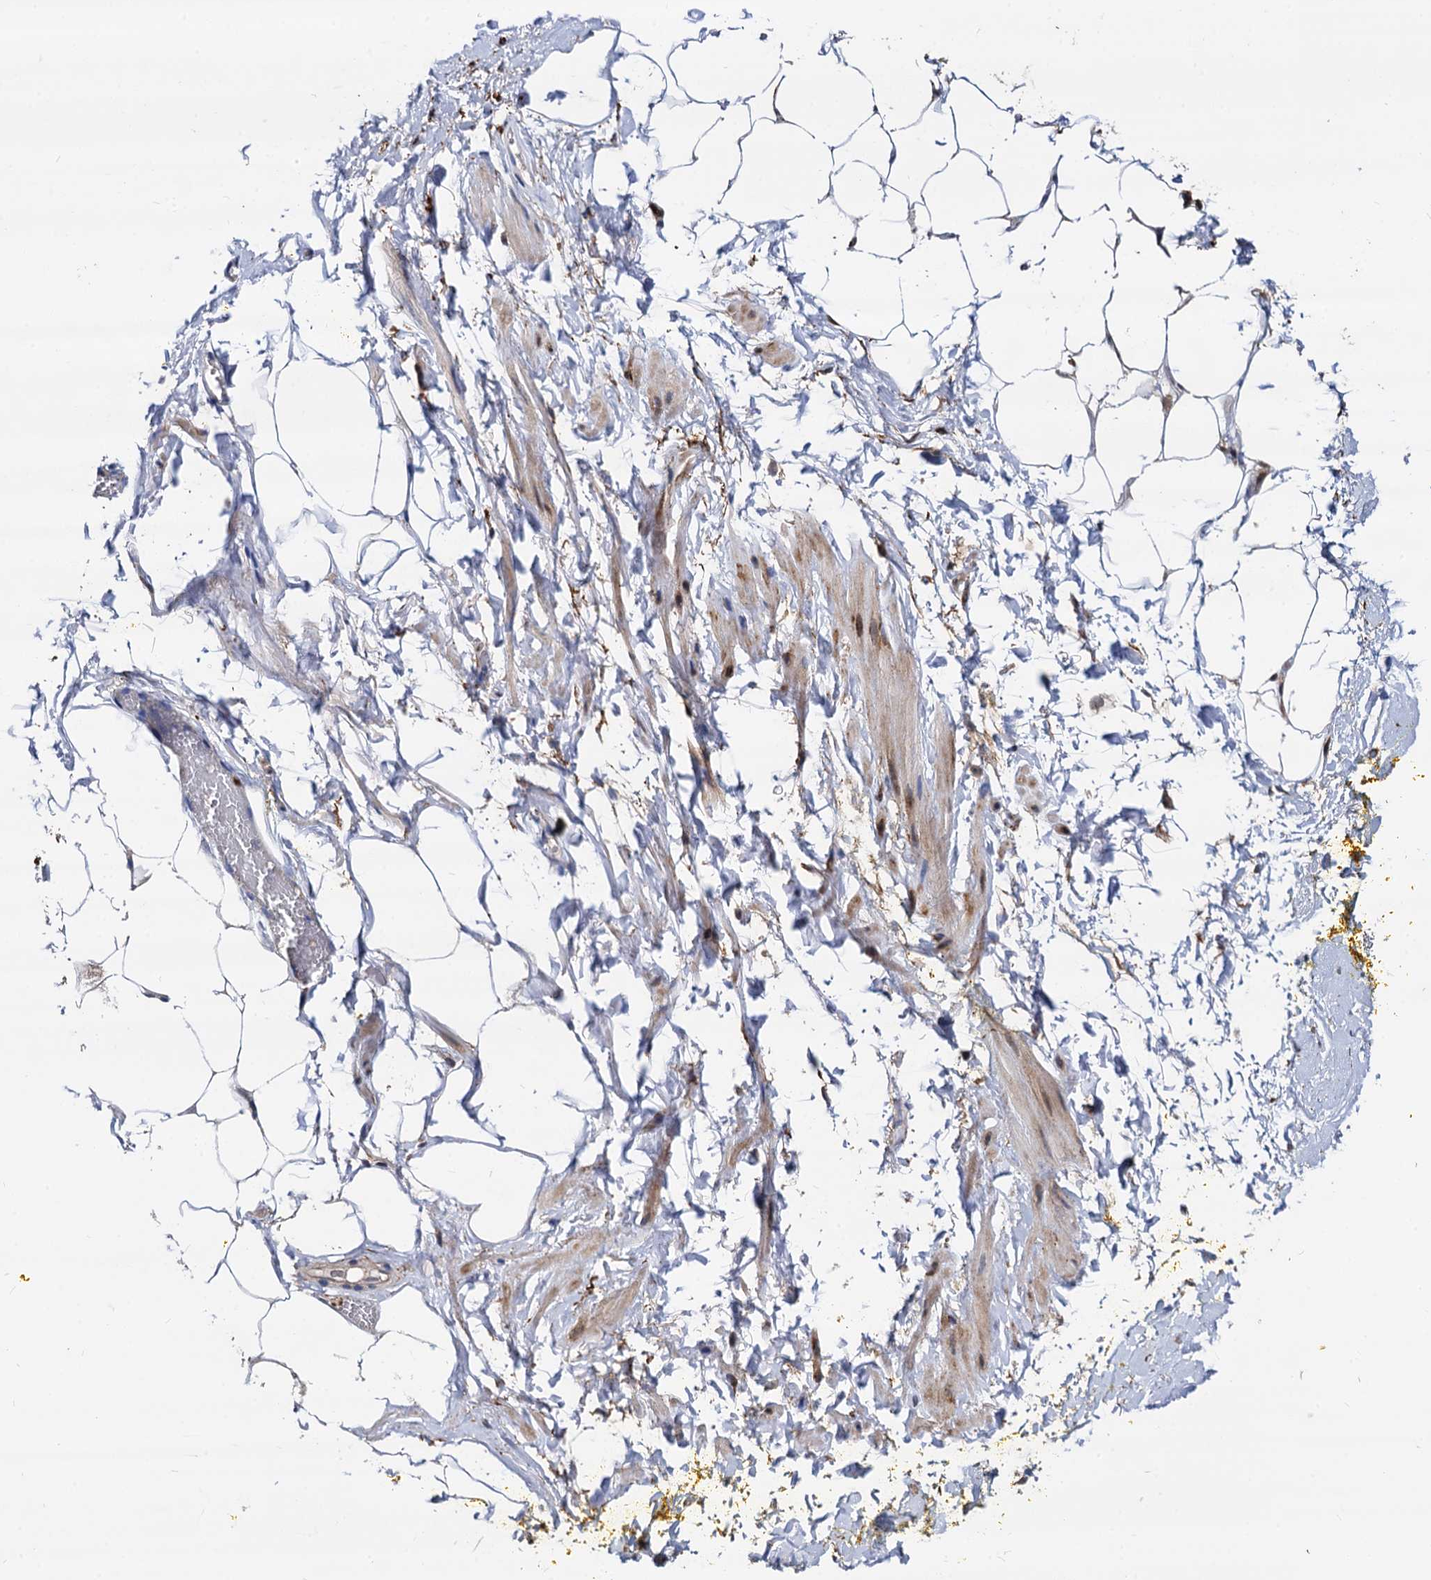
{"staining": {"intensity": "moderate", "quantity": ">75%", "location": "nuclear"}, "tissue": "adipose tissue", "cell_type": "Adipocytes", "image_type": "normal", "snomed": [{"axis": "morphology", "description": "Normal tissue, NOS"}, {"axis": "morphology", "description": "Adenocarcinoma, Low grade"}, {"axis": "topography", "description": "Prostate"}, {"axis": "topography", "description": "Peripheral nerve tissue"}], "caption": "Protein expression analysis of normal human adipose tissue reveals moderate nuclear positivity in about >75% of adipocytes.", "gene": "PSMD4", "patient": {"sex": "male", "age": 63}}